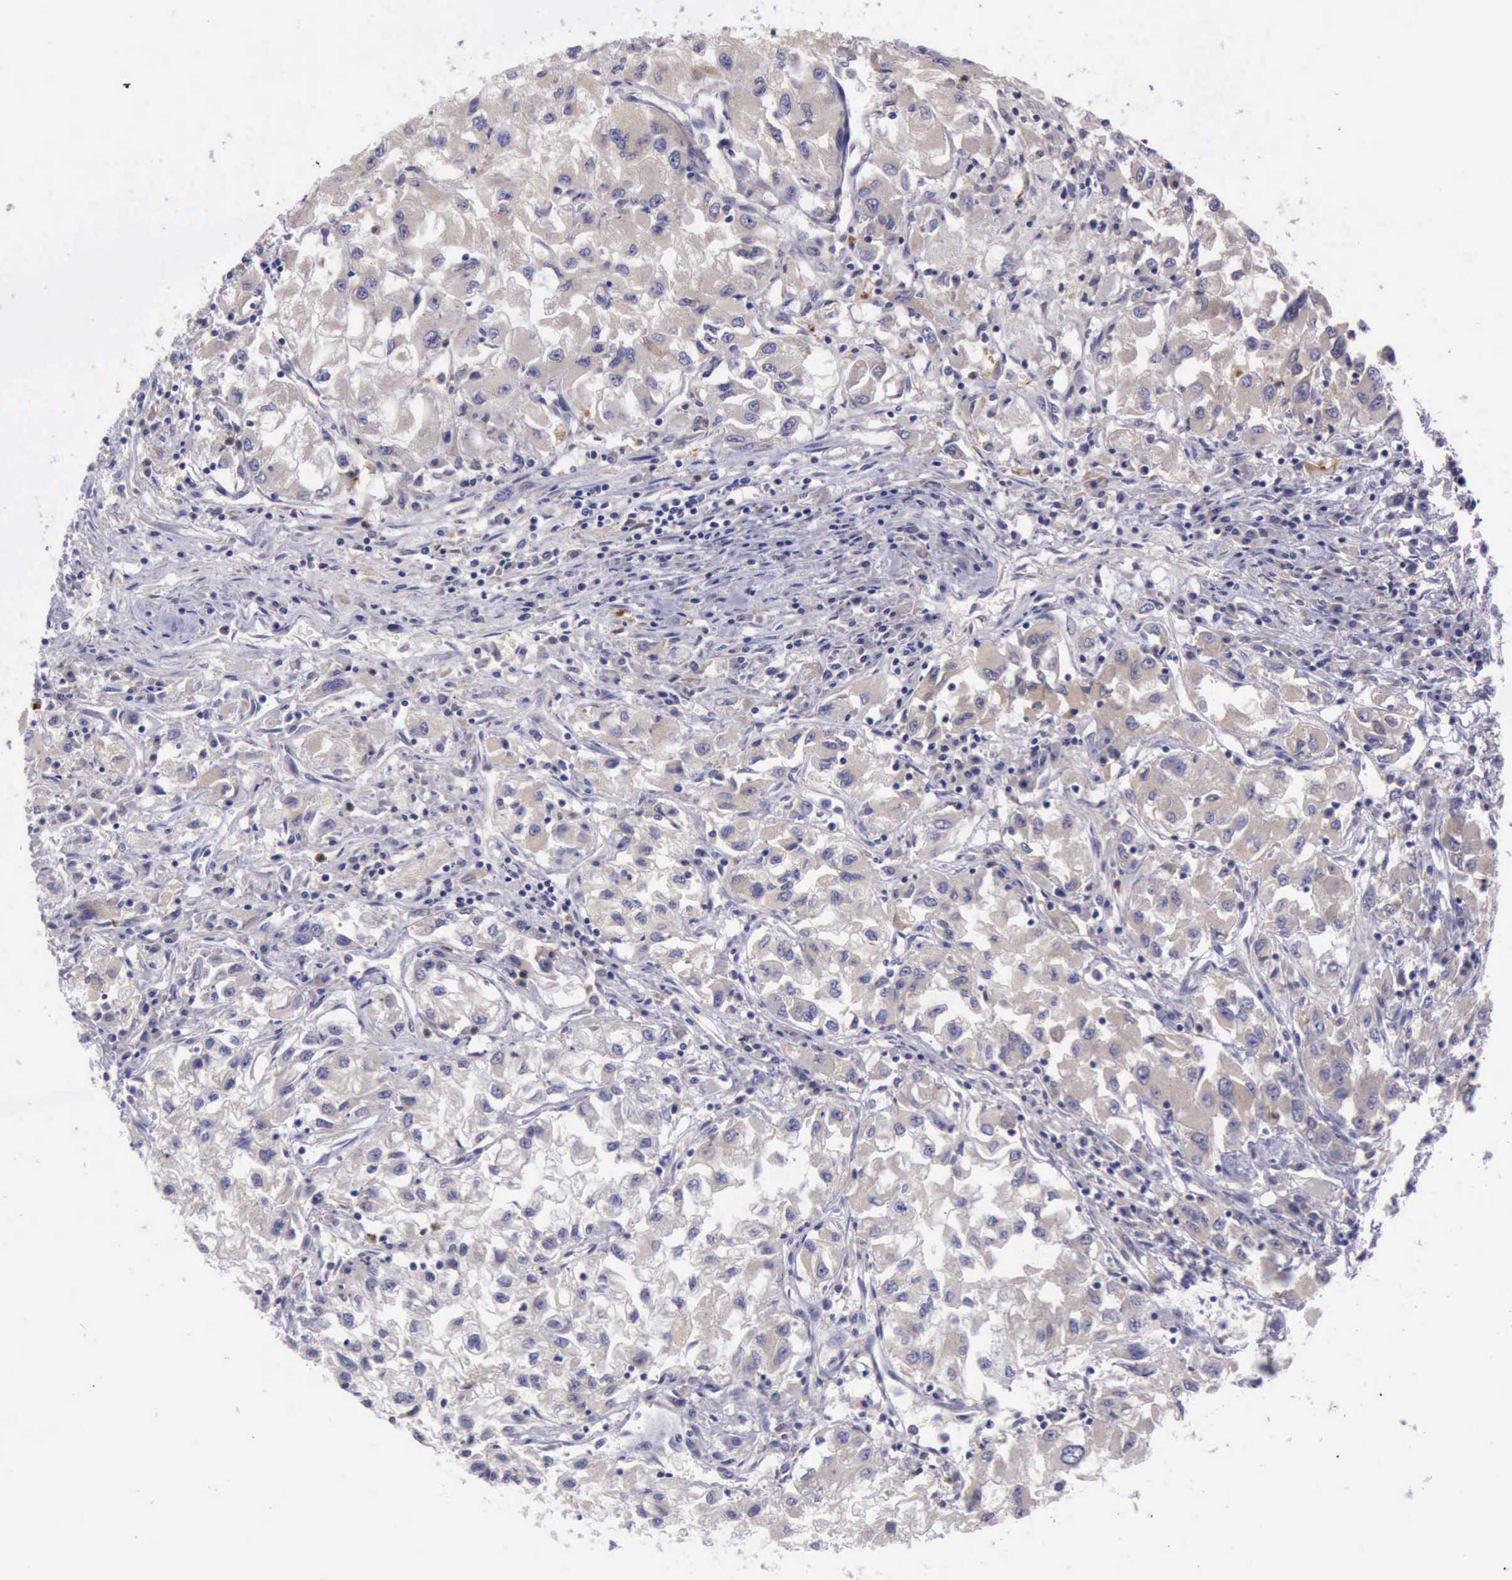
{"staining": {"intensity": "weak", "quantity": ">75%", "location": "cytoplasmic/membranous"}, "tissue": "renal cancer", "cell_type": "Tumor cells", "image_type": "cancer", "snomed": [{"axis": "morphology", "description": "Adenocarcinoma, NOS"}, {"axis": "topography", "description": "Kidney"}], "caption": "The photomicrograph reveals immunohistochemical staining of renal cancer. There is weak cytoplasmic/membranous staining is appreciated in about >75% of tumor cells.", "gene": "PLEK2", "patient": {"sex": "male", "age": 59}}